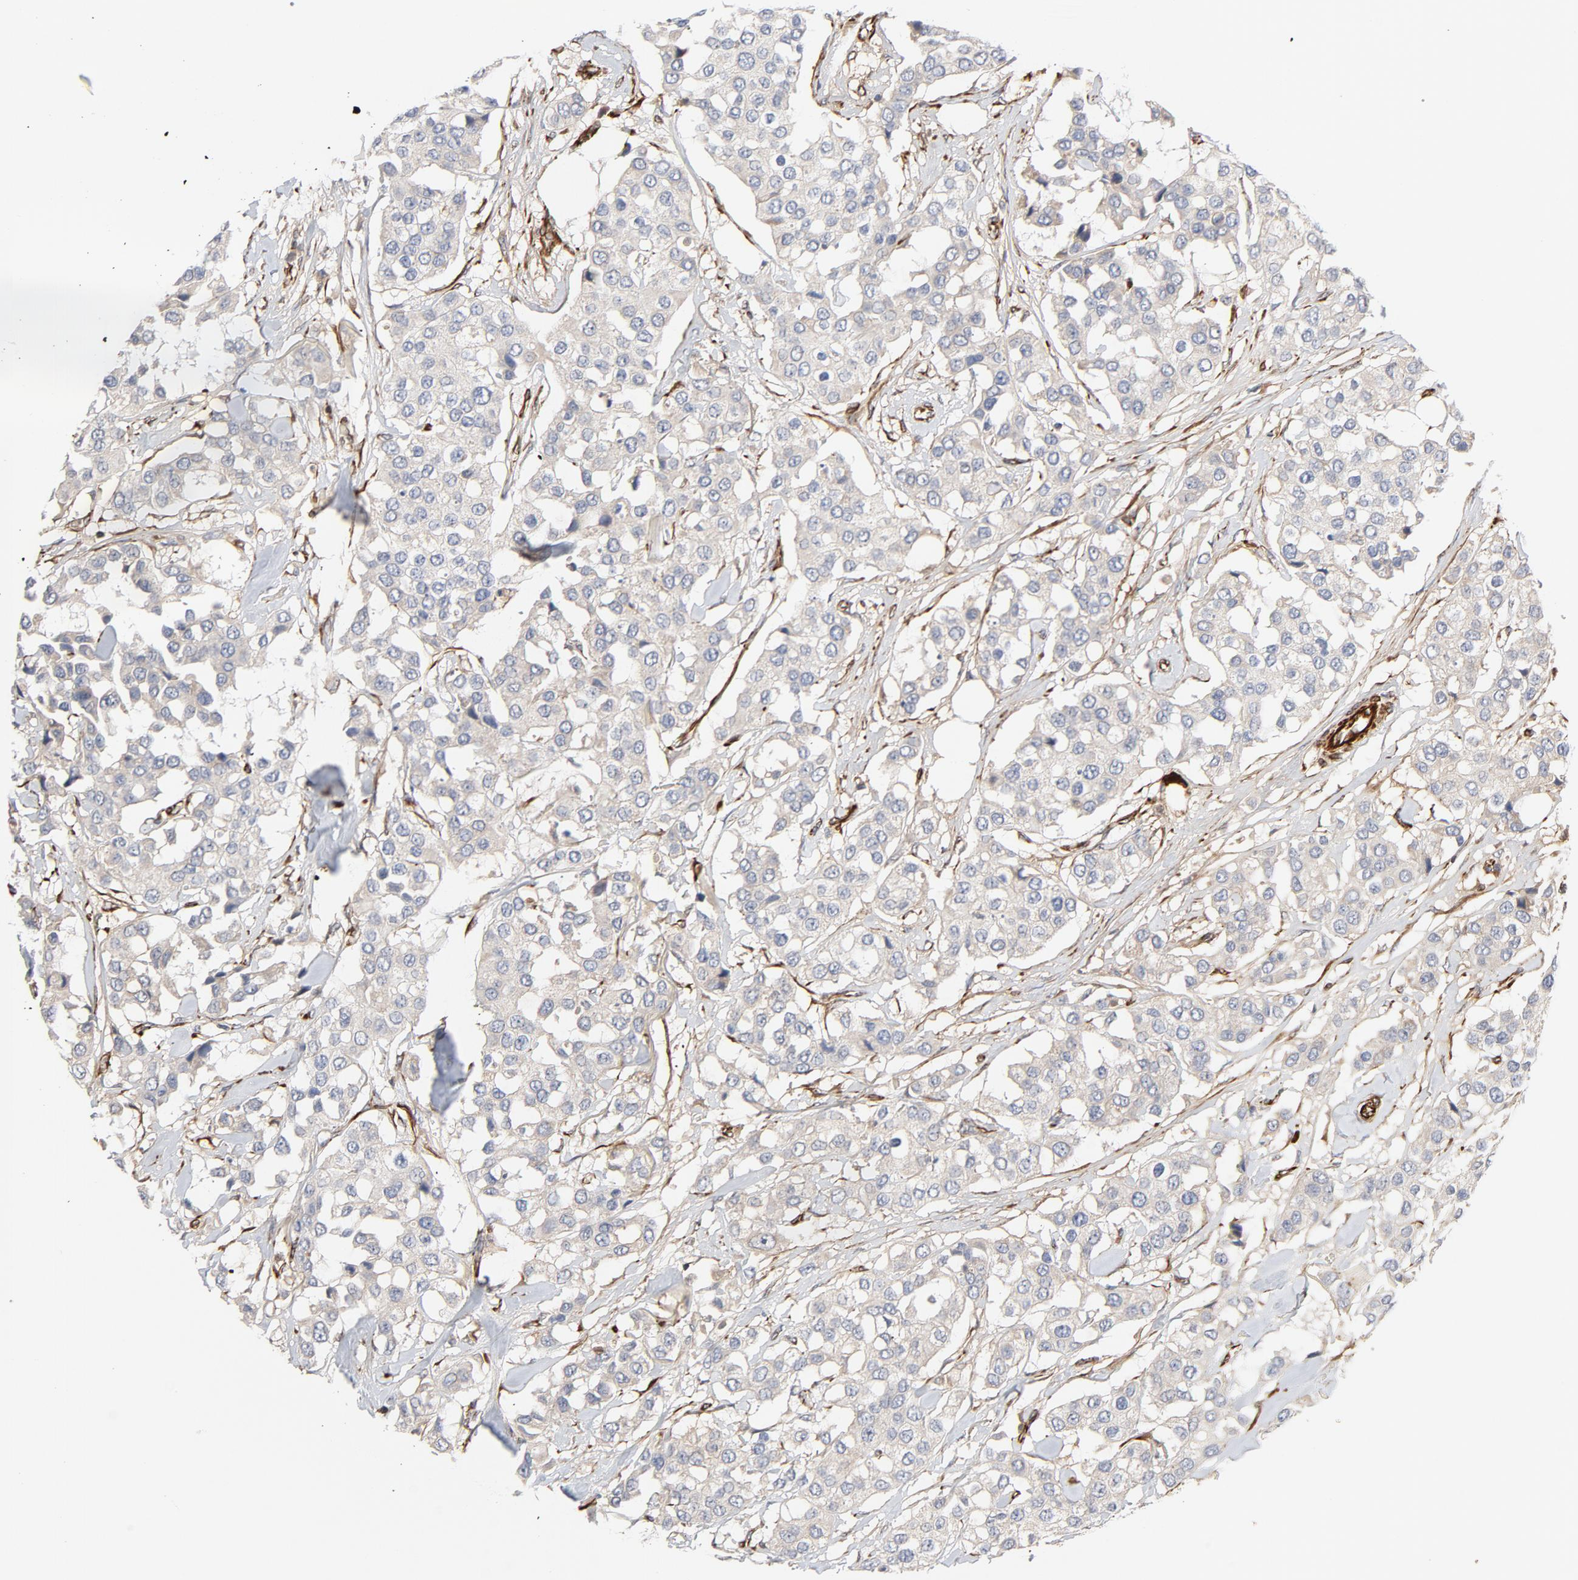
{"staining": {"intensity": "weak", "quantity": ">75%", "location": "cytoplasmic/membranous"}, "tissue": "breast cancer", "cell_type": "Tumor cells", "image_type": "cancer", "snomed": [{"axis": "morphology", "description": "Duct carcinoma"}, {"axis": "topography", "description": "Breast"}], "caption": "Breast cancer (invasive ductal carcinoma) was stained to show a protein in brown. There is low levels of weak cytoplasmic/membranous staining in about >75% of tumor cells. The staining was performed using DAB to visualize the protein expression in brown, while the nuclei were stained in blue with hematoxylin (Magnification: 20x).", "gene": "FAM118A", "patient": {"sex": "female", "age": 80}}